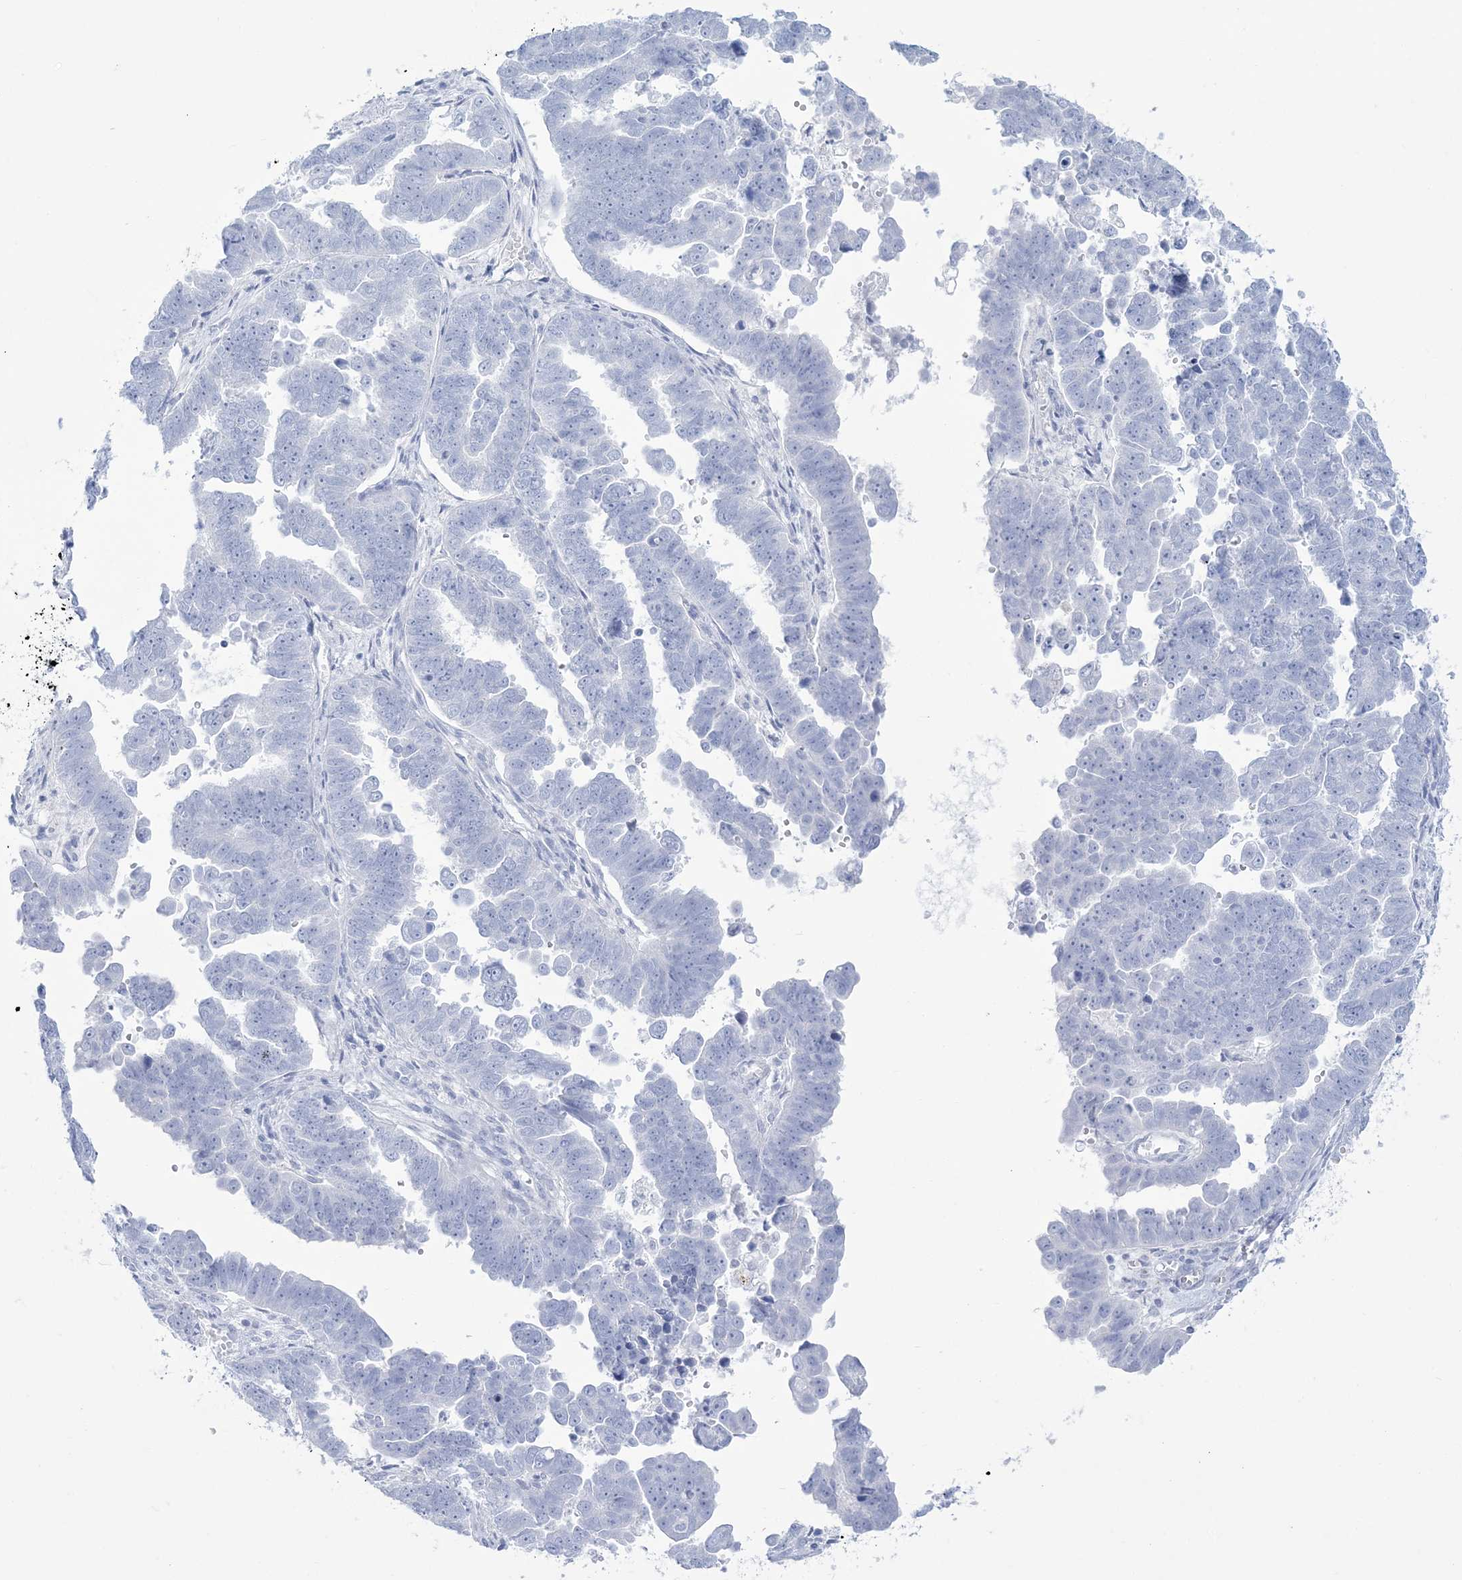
{"staining": {"intensity": "negative", "quantity": "none", "location": "none"}, "tissue": "endometrial cancer", "cell_type": "Tumor cells", "image_type": "cancer", "snomed": [{"axis": "morphology", "description": "Adenocarcinoma, NOS"}, {"axis": "topography", "description": "Endometrium"}], "caption": "This is a image of IHC staining of endometrial cancer (adenocarcinoma), which shows no positivity in tumor cells.", "gene": "RBP2", "patient": {"sex": "female", "age": 75}}